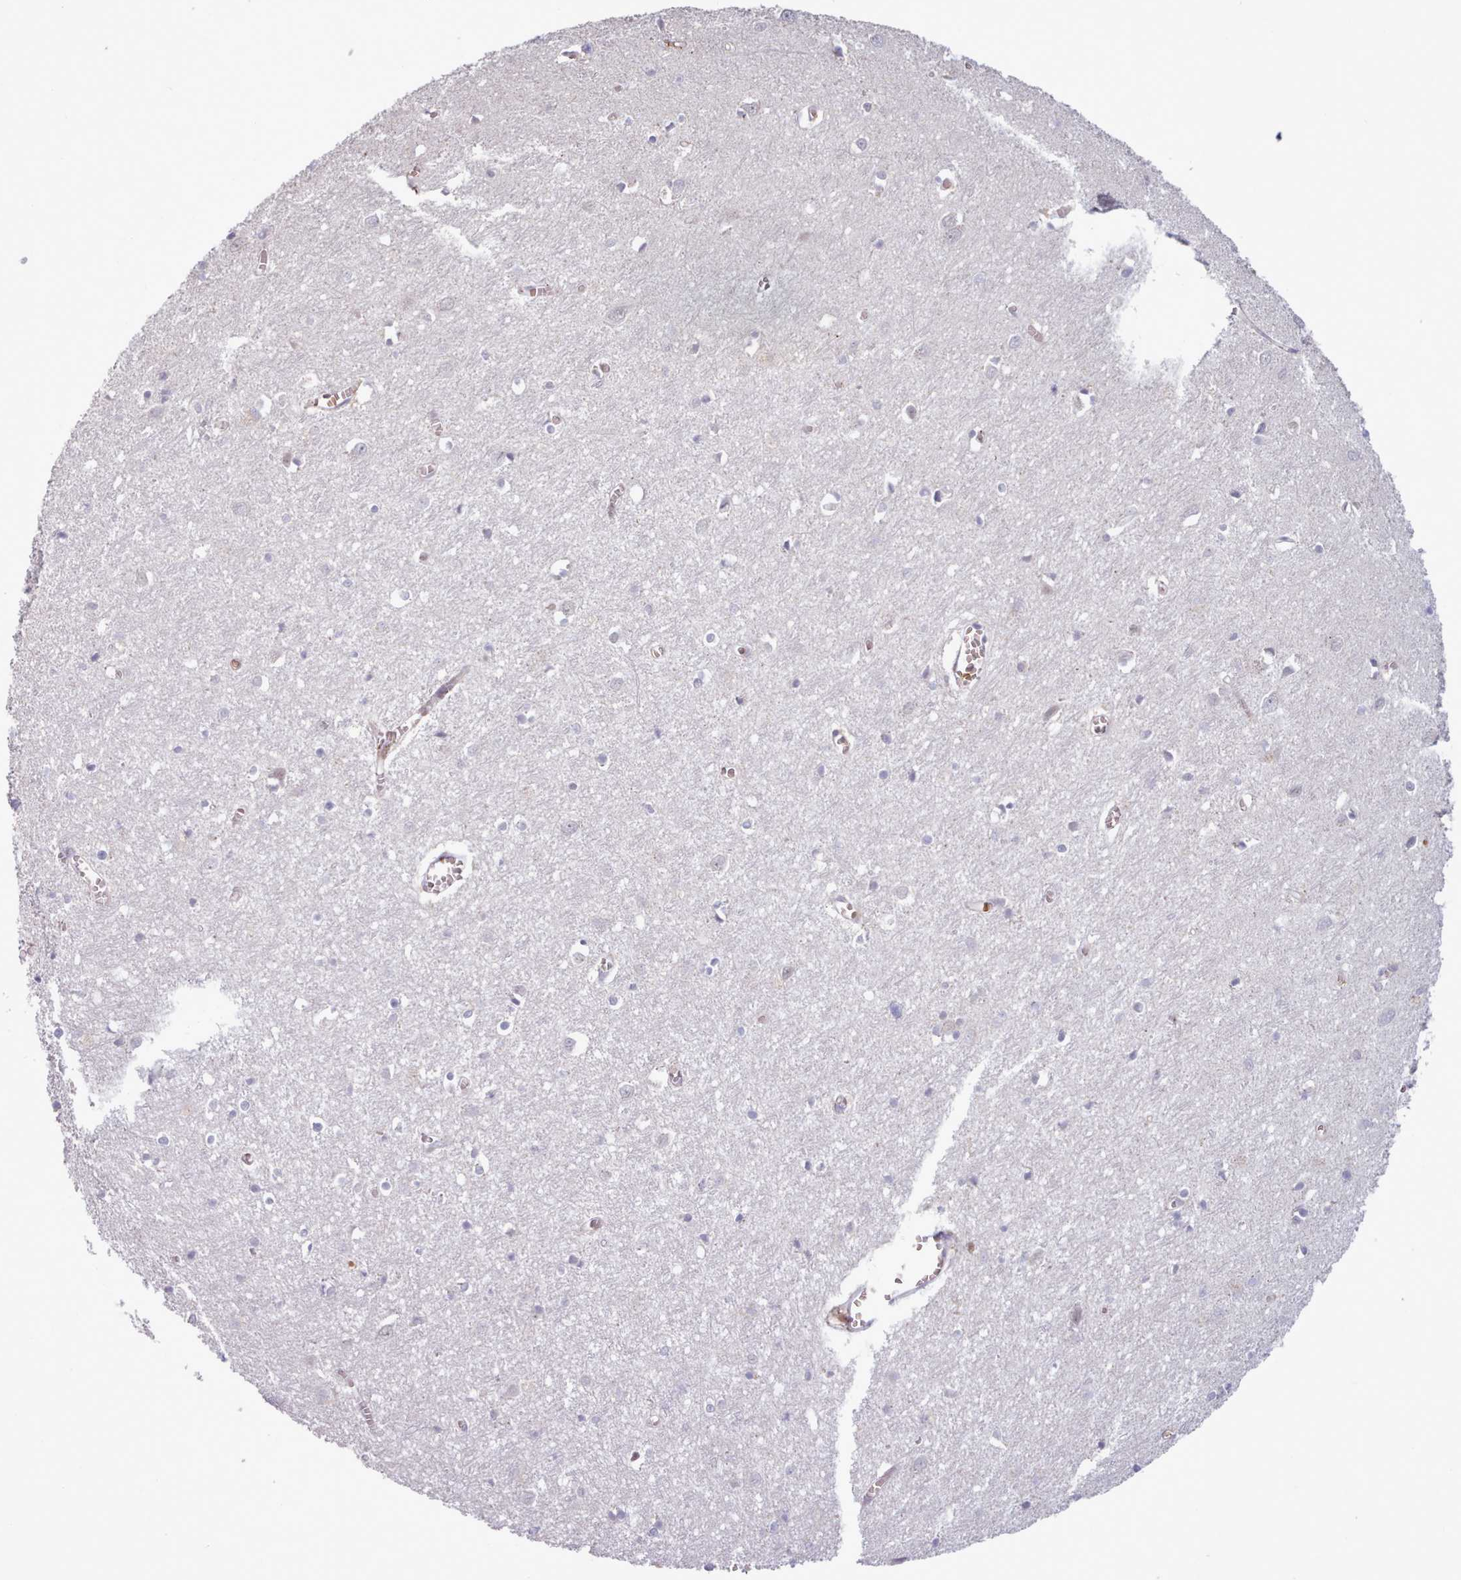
{"staining": {"intensity": "negative", "quantity": "none", "location": "none"}, "tissue": "cerebral cortex", "cell_type": "Endothelial cells", "image_type": "normal", "snomed": [{"axis": "morphology", "description": "Normal tissue, NOS"}, {"axis": "topography", "description": "Cerebral cortex"}], "caption": "Immunohistochemistry of unremarkable human cerebral cortex demonstrates no positivity in endothelial cells.", "gene": "KBTBD6", "patient": {"sex": "female", "age": 64}}